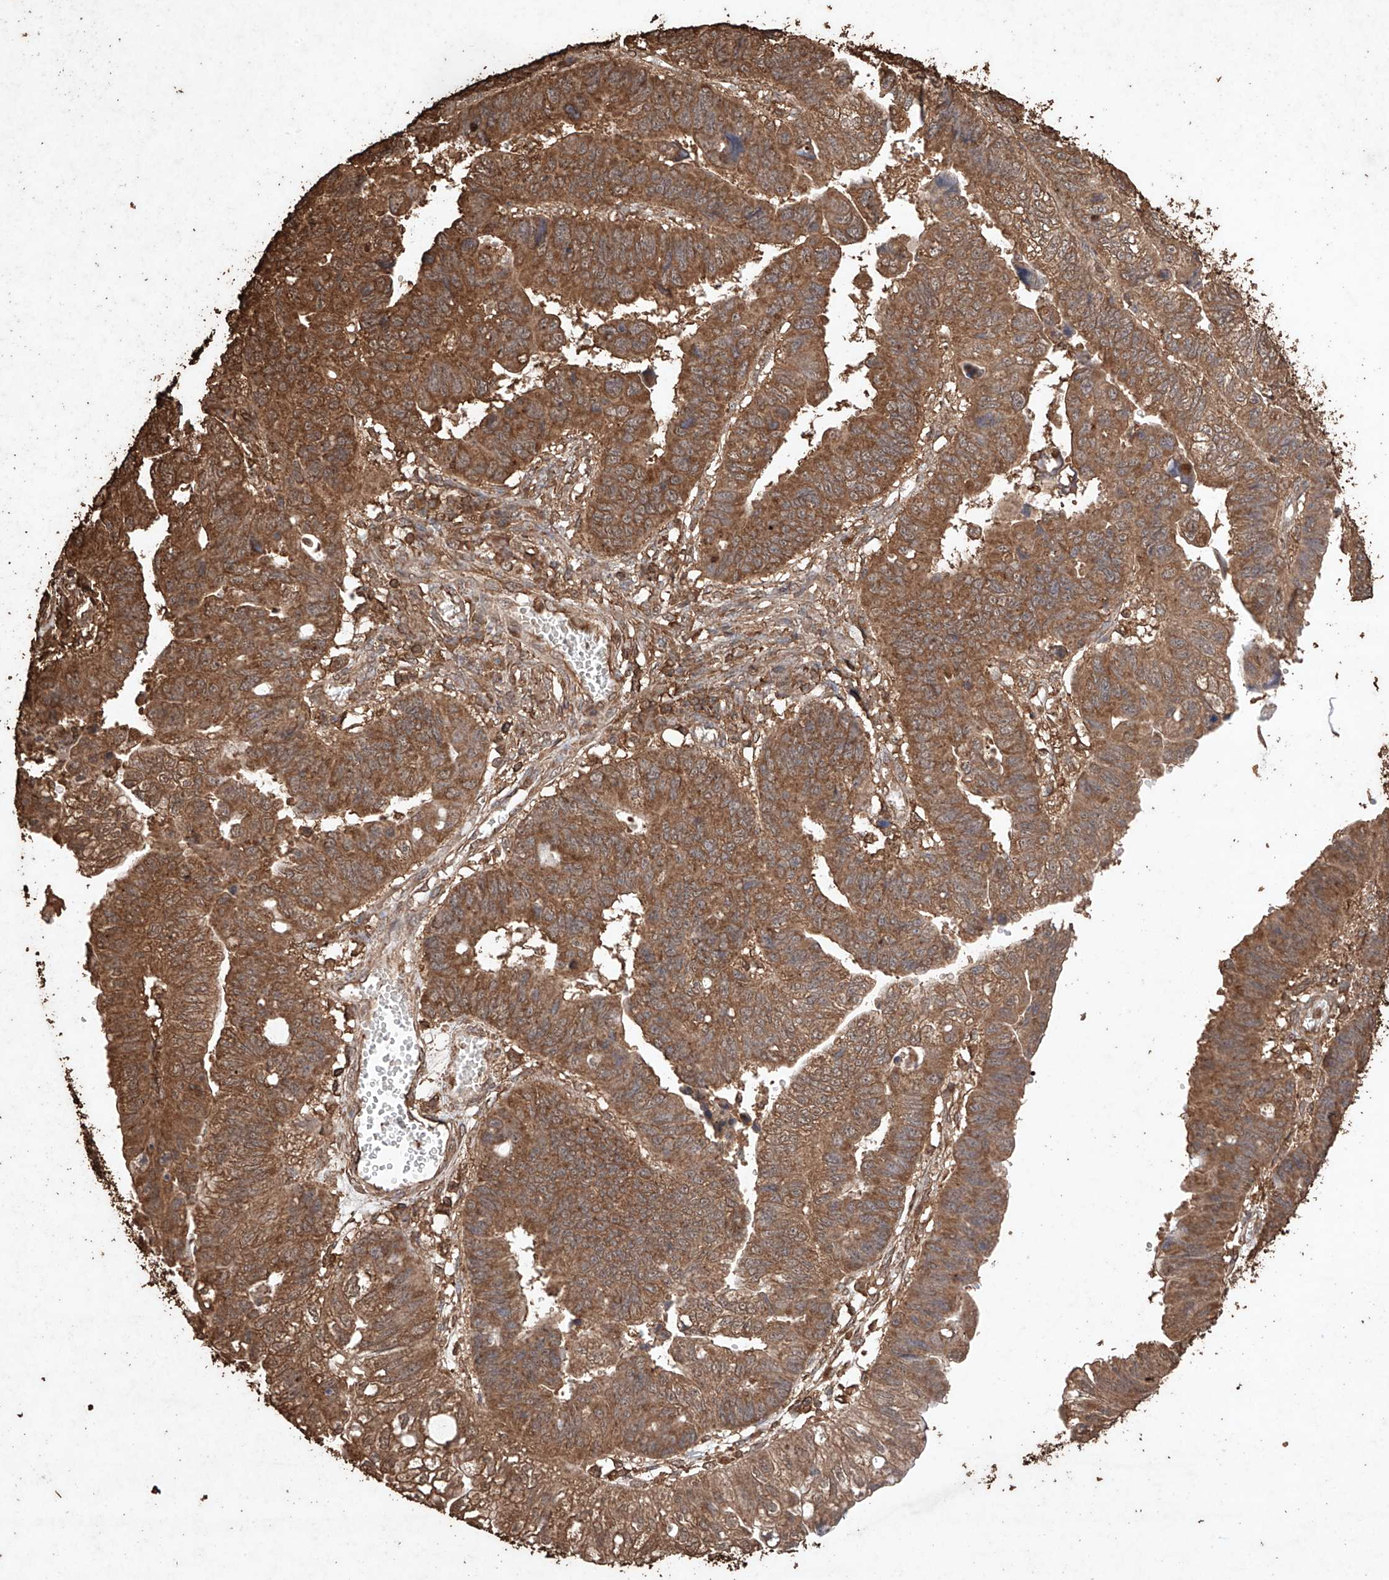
{"staining": {"intensity": "strong", "quantity": ">75%", "location": "cytoplasmic/membranous"}, "tissue": "stomach cancer", "cell_type": "Tumor cells", "image_type": "cancer", "snomed": [{"axis": "morphology", "description": "Adenocarcinoma, NOS"}, {"axis": "topography", "description": "Stomach"}], "caption": "A brown stain labels strong cytoplasmic/membranous staining of a protein in human stomach adenocarcinoma tumor cells. The staining is performed using DAB (3,3'-diaminobenzidine) brown chromogen to label protein expression. The nuclei are counter-stained blue using hematoxylin.", "gene": "M6PR", "patient": {"sex": "male", "age": 59}}